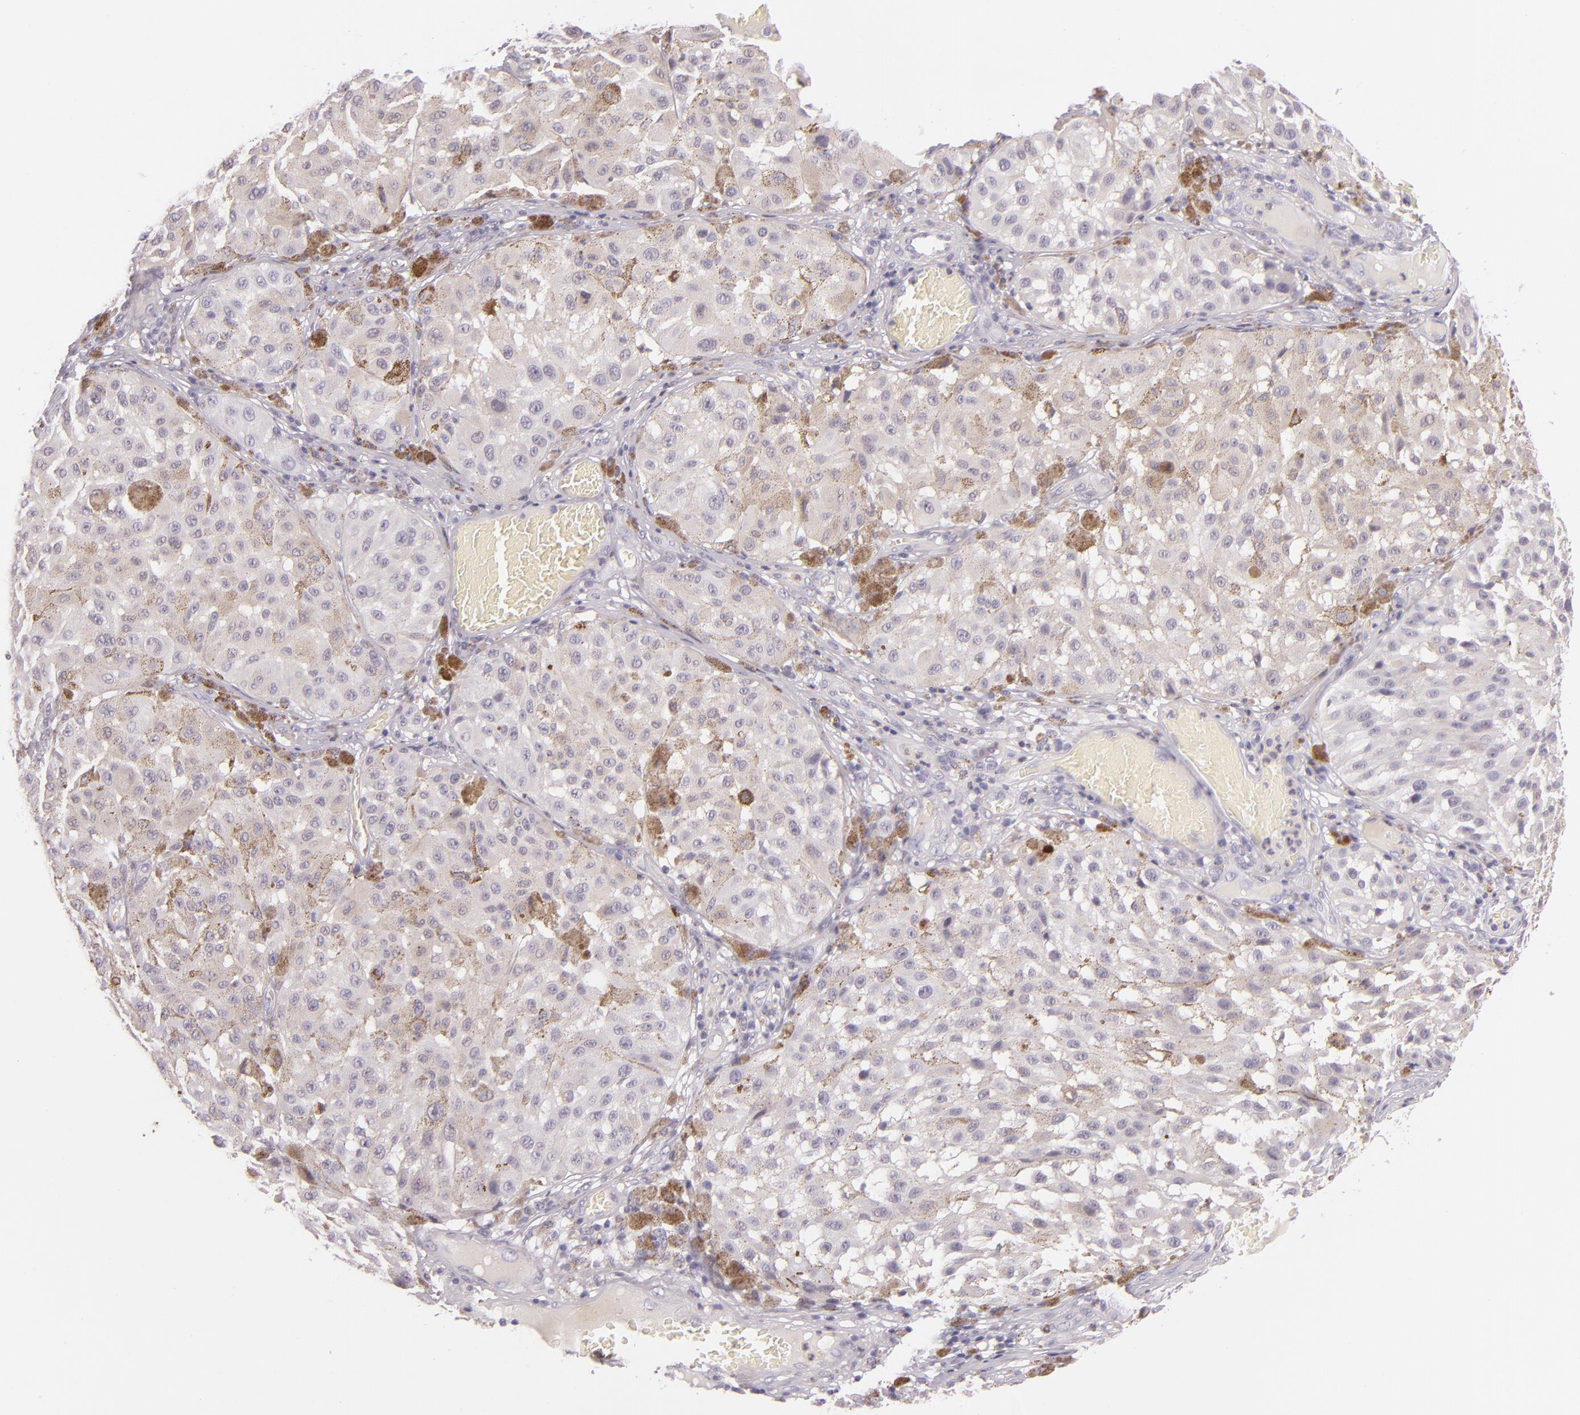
{"staining": {"intensity": "negative", "quantity": "none", "location": "none"}, "tissue": "melanoma", "cell_type": "Tumor cells", "image_type": "cancer", "snomed": [{"axis": "morphology", "description": "Malignant melanoma, NOS"}, {"axis": "topography", "description": "Skin"}], "caption": "Immunohistochemistry photomicrograph of neoplastic tissue: human melanoma stained with DAB reveals no significant protein positivity in tumor cells. (DAB (3,3'-diaminobenzidine) IHC visualized using brightfield microscopy, high magnification).", "gene": "CBS", "patient": {"sex": "female", "age": 64}}